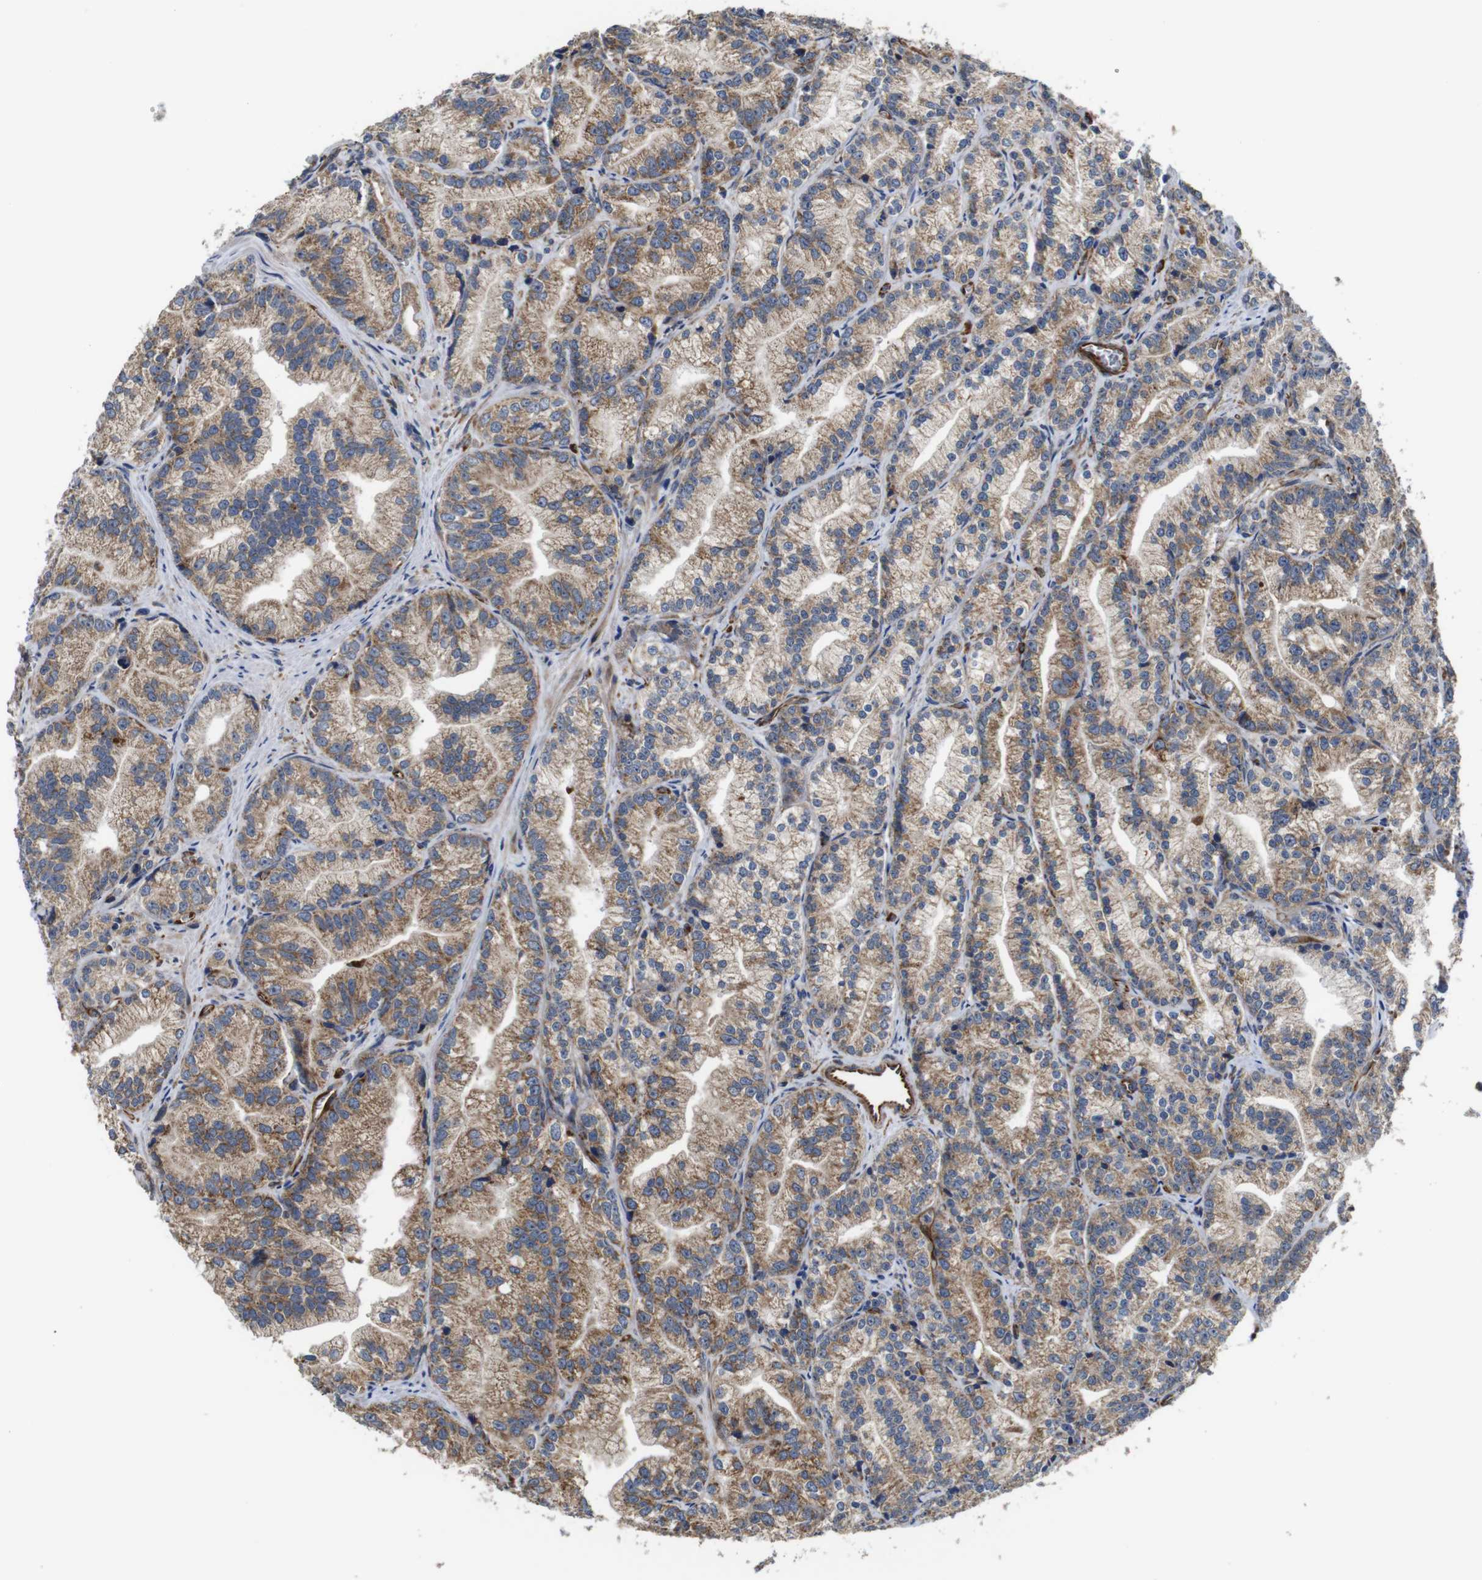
{"staining": {"intensity": "moderate", "quantity": ">75%", "location": "cytoplasmic/membranous"}, "tissue": "prostate cancer", "cell_type": "Tumor cells", "image_type": "cancer", "snomed": [{"axis": "morphology", "description": "Adenocarcinoma, Low grade"}, {"axis": "topography", "description": "Prostate"}], "caption": "Protein expression analysis of low-grade adenocarcinoma (prostate) exhibits moderate cytoplasmic/membranous positivity in approximately >75% of tumor cells. (Brightfield microscopy of DAB IHC at high magnification).", "gene": "POMK", "patient": {"sex": "male", "age": 89}}